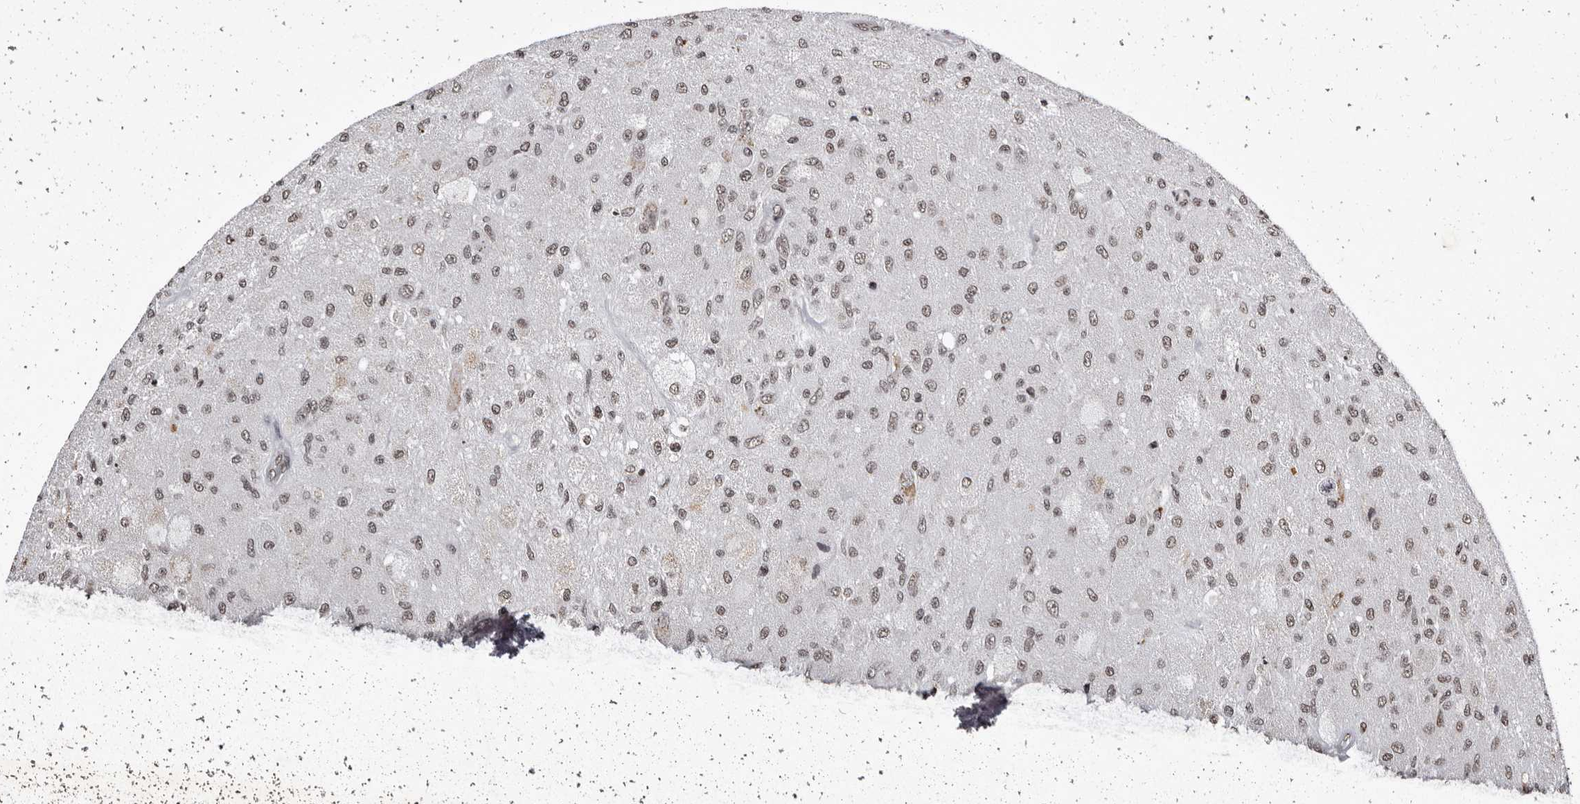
{"staining": {"intensity": "weak", "quantity": ">75%", "location": "nuclear"}, "tissue": "glioma", "cell_type": "Tumor cells", "image_type": "cancer", "snomed": [{"axis": "morphology", "description": "Normal tissue, NOS"}, {"axis": "morphology", "description": "Glioma, malignant, High grade"}, {"axis": "topography", "description": "Cerebral cortex"}], "caption": "Immunohistochemistry (IHC) of malignant high-grade glioma displays low levels of weak nuclear staining in about >75% of tumor cells.", "gene": "THUMPD1", "patient": {"sex": "male", "age": 77}}